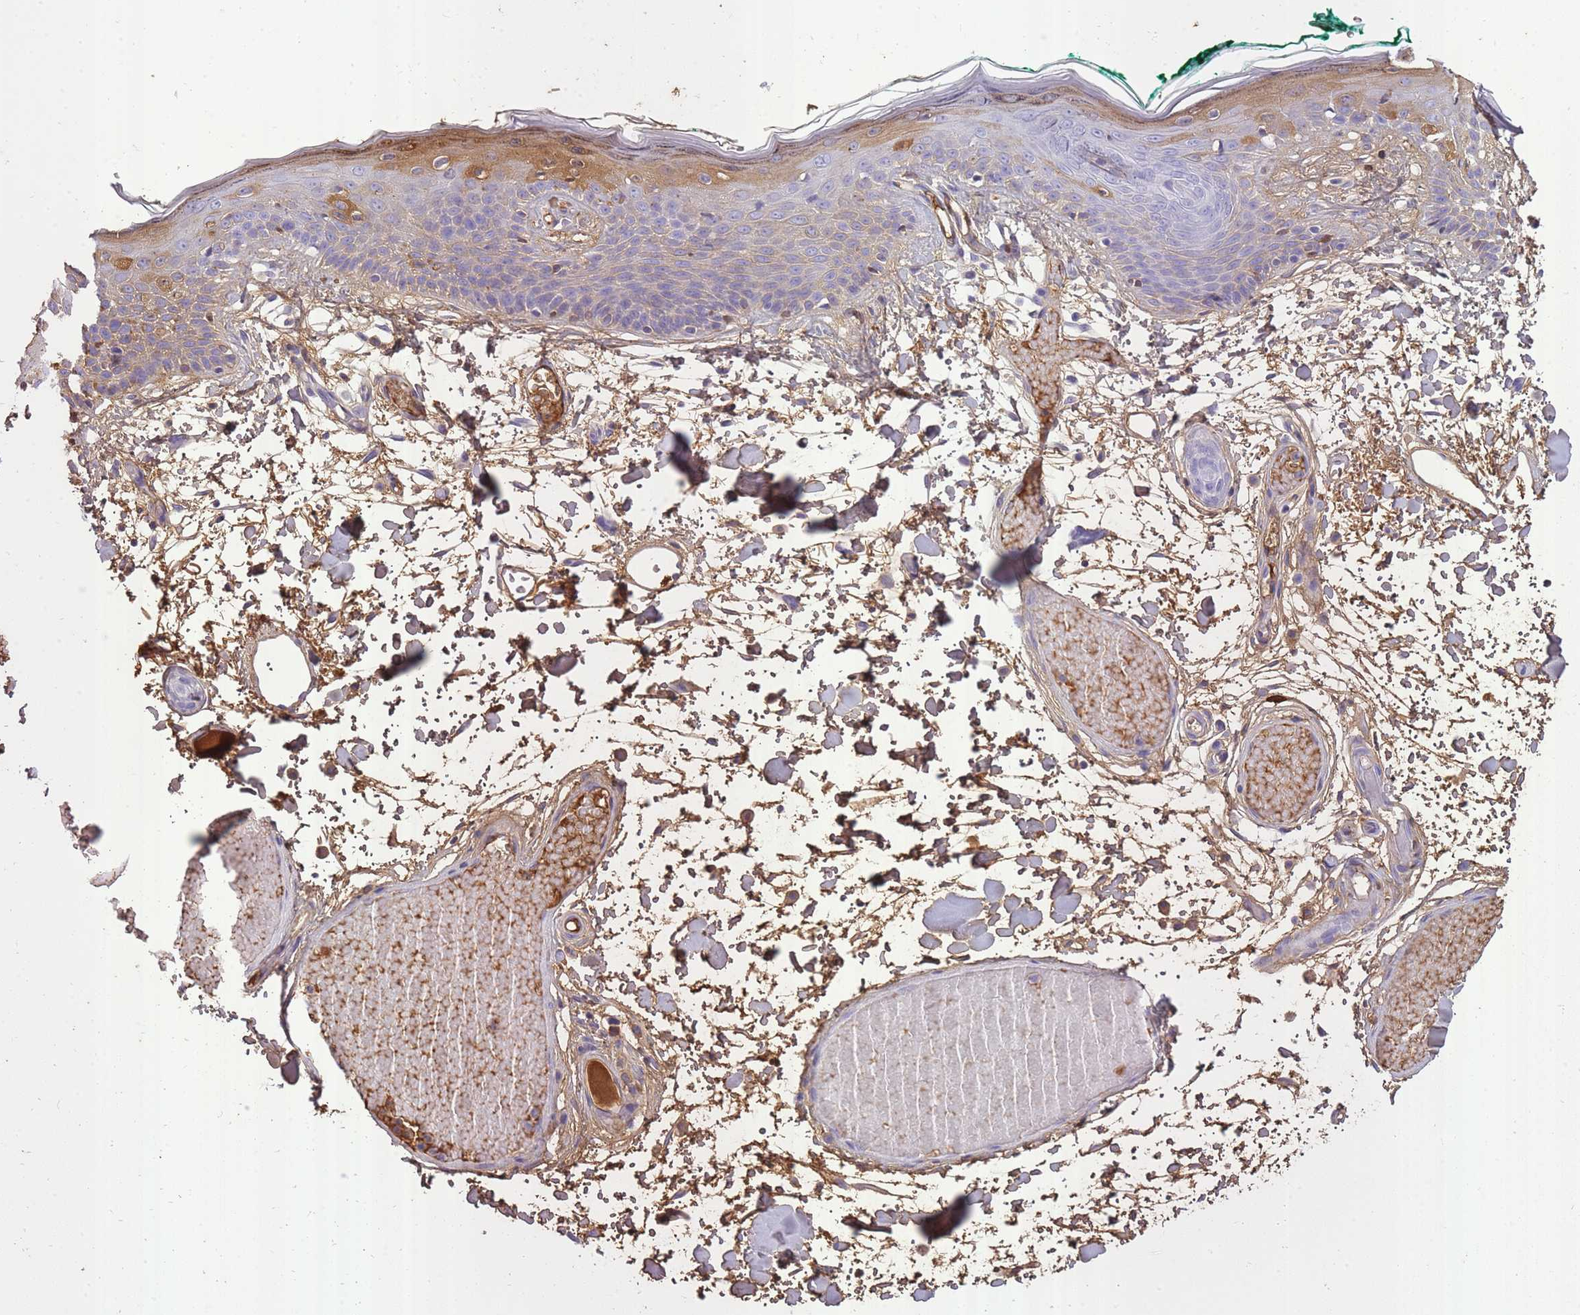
{"staining": {"intensity": "weak", "quantity": ">75%", "location": "cytoplasmic/membranous"}, "tissue": "skin", "cell_type": "Fibroblasts", "image_type": "normal", "snomed": [{"axis": "morphology", "description": "Normal tissue, NOS"}, {"axis": "topography", "description": "Skin"}], "caption": "IHC of unremarkable human skin reveals low levels of weak cytoplasmic/membranous staining in about >75% of fibroblasts.", "gene": "IGKV1", "patient": {"sex": "male", "age": 79}}